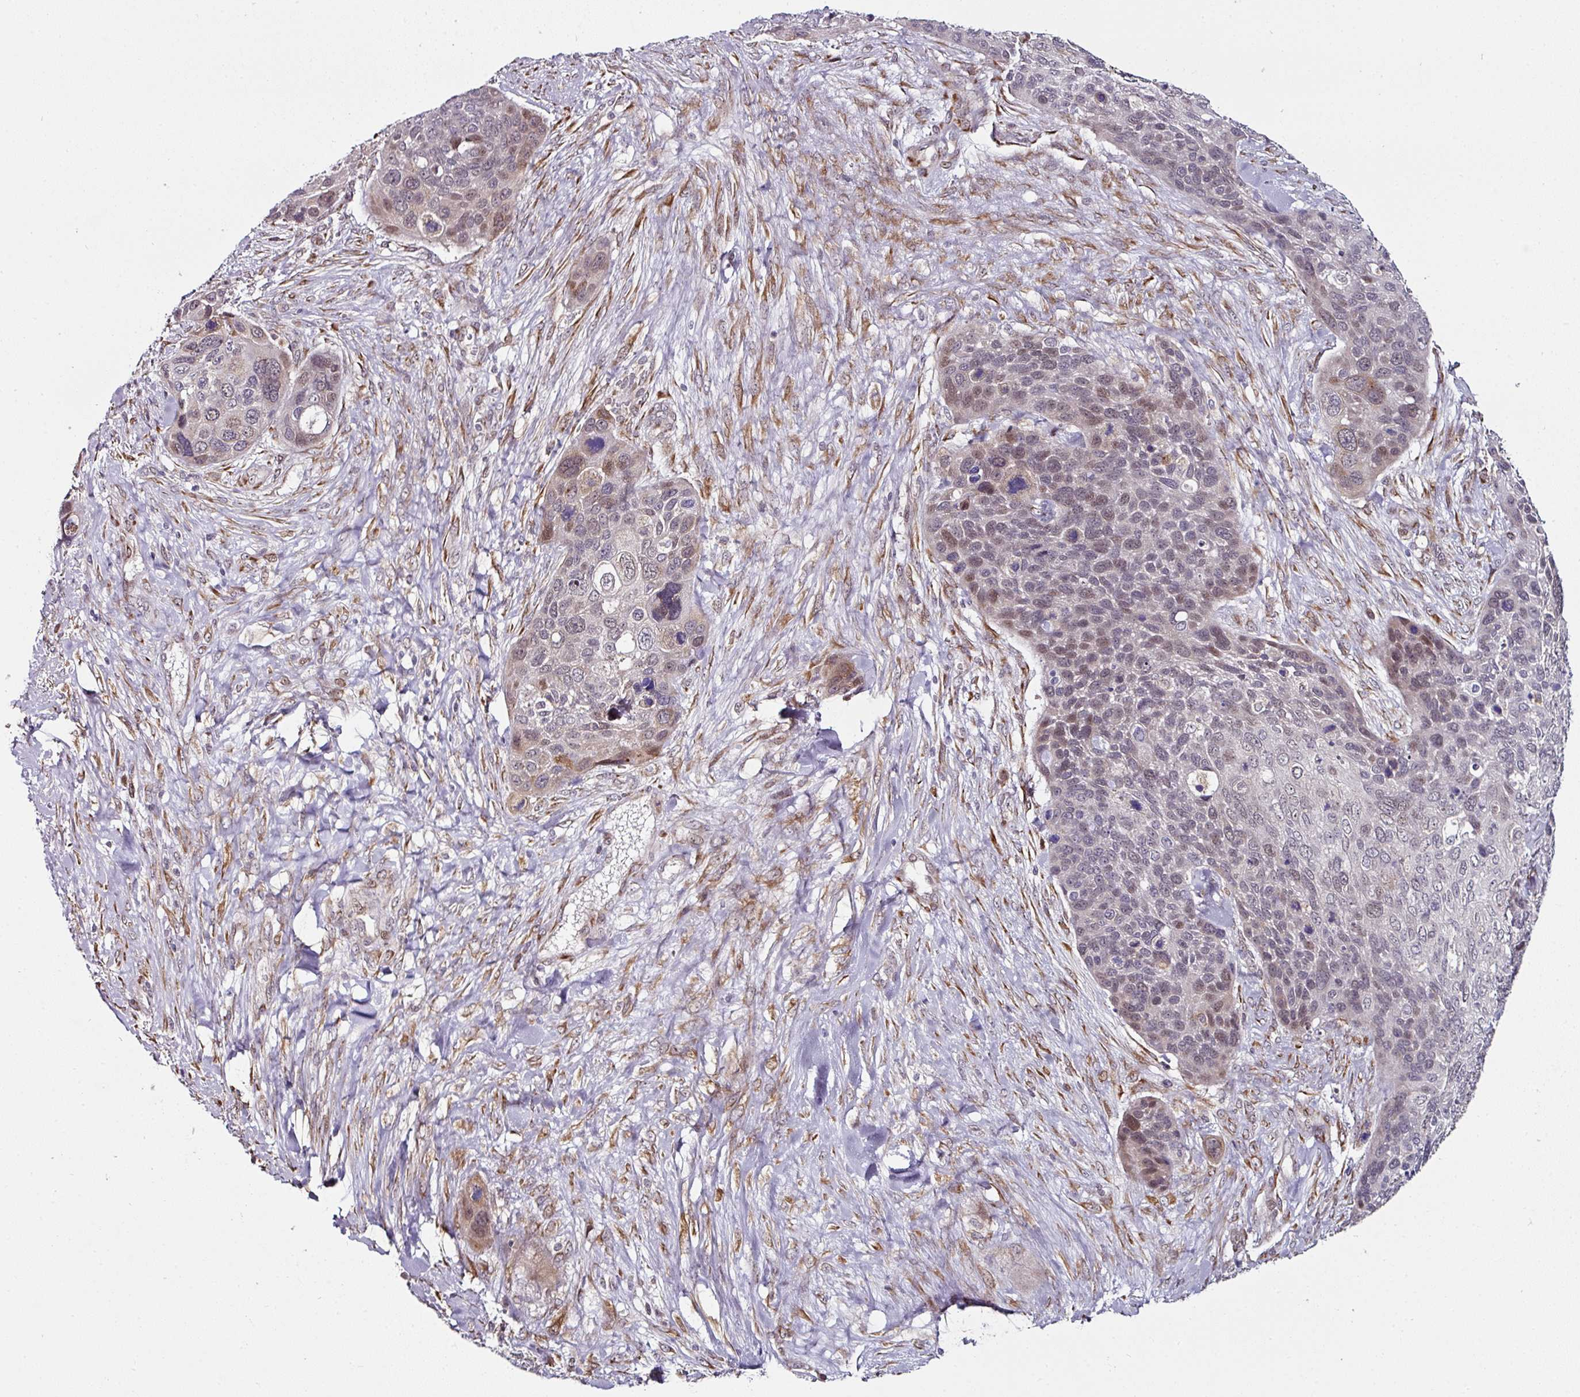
{"staining": {"intensity": "weak", "quantity": "<25%", "location": "nuclear"}, "tissue": "skin cancer", "cell_type": "Tumor cells", "image_type": "cancer", "snomed": [{"axis": "morphology", "description": "Basal cell carcinoma"}, {"axis": "topography", "description": "Skin"}], "caption": "This is an IHC image of human skin cancer (basal cell carcinoma). There is no staining in tumor cells.", "gene": "APOLD1", "patient": {"sex": "female", "age": 74}}